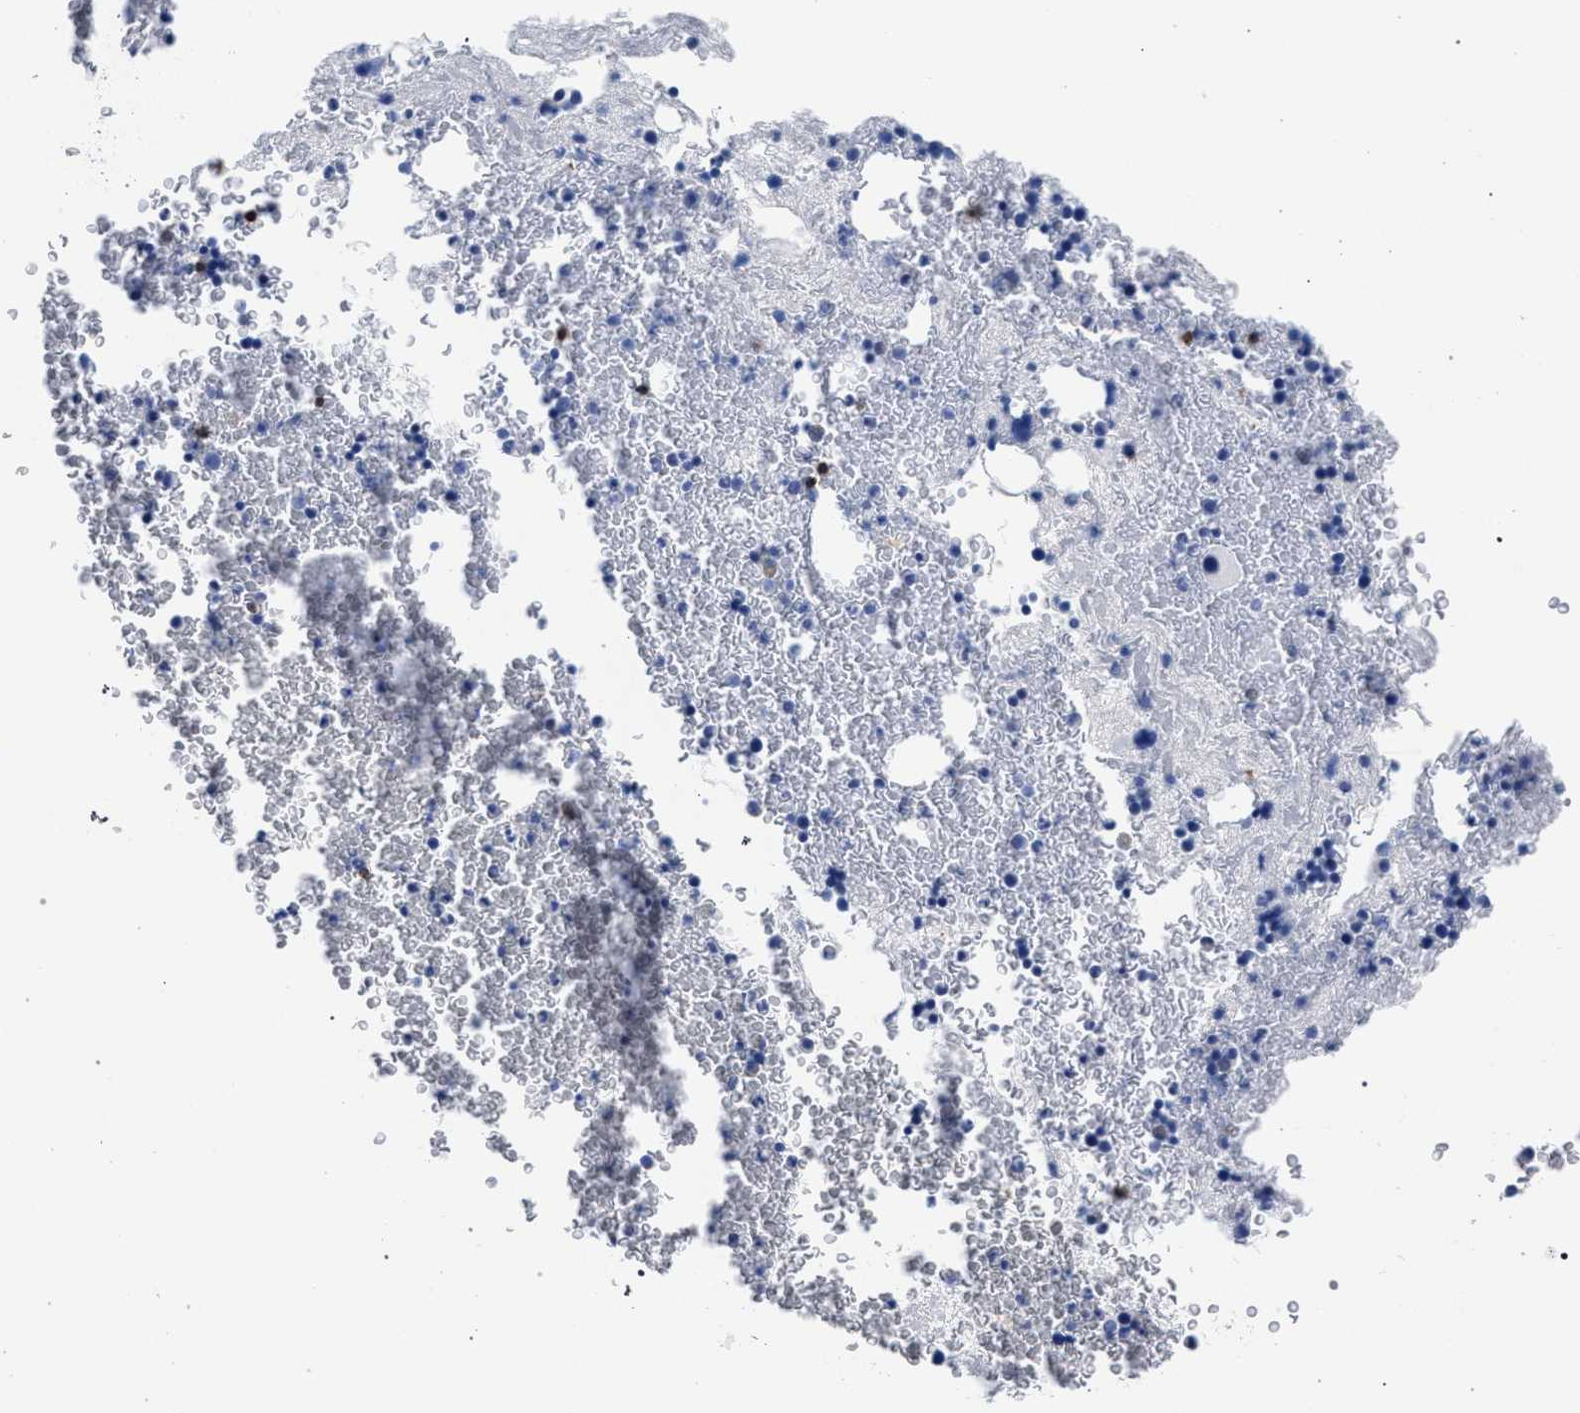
{"staining": {"intensity": "negative", "quantity": "none", "location": "none"}, "tissue": "bone marrow", "cell_type": "Hematopoietic cells", "image_type": "normal", "snomed": [{"axis": "morphology", "description": "Normal tissue, NOS"}, {"axis": "morphology", "description": "Inflammation, NOS"}, {"axis": "topography", "description": "Bone marrow"}], "caption": "Bone marrow stained for a protein using IHC reveals no expression hematopoietic cells.", "gene": "KLRK1", "patient": {"sex": "male", "age": 63}}